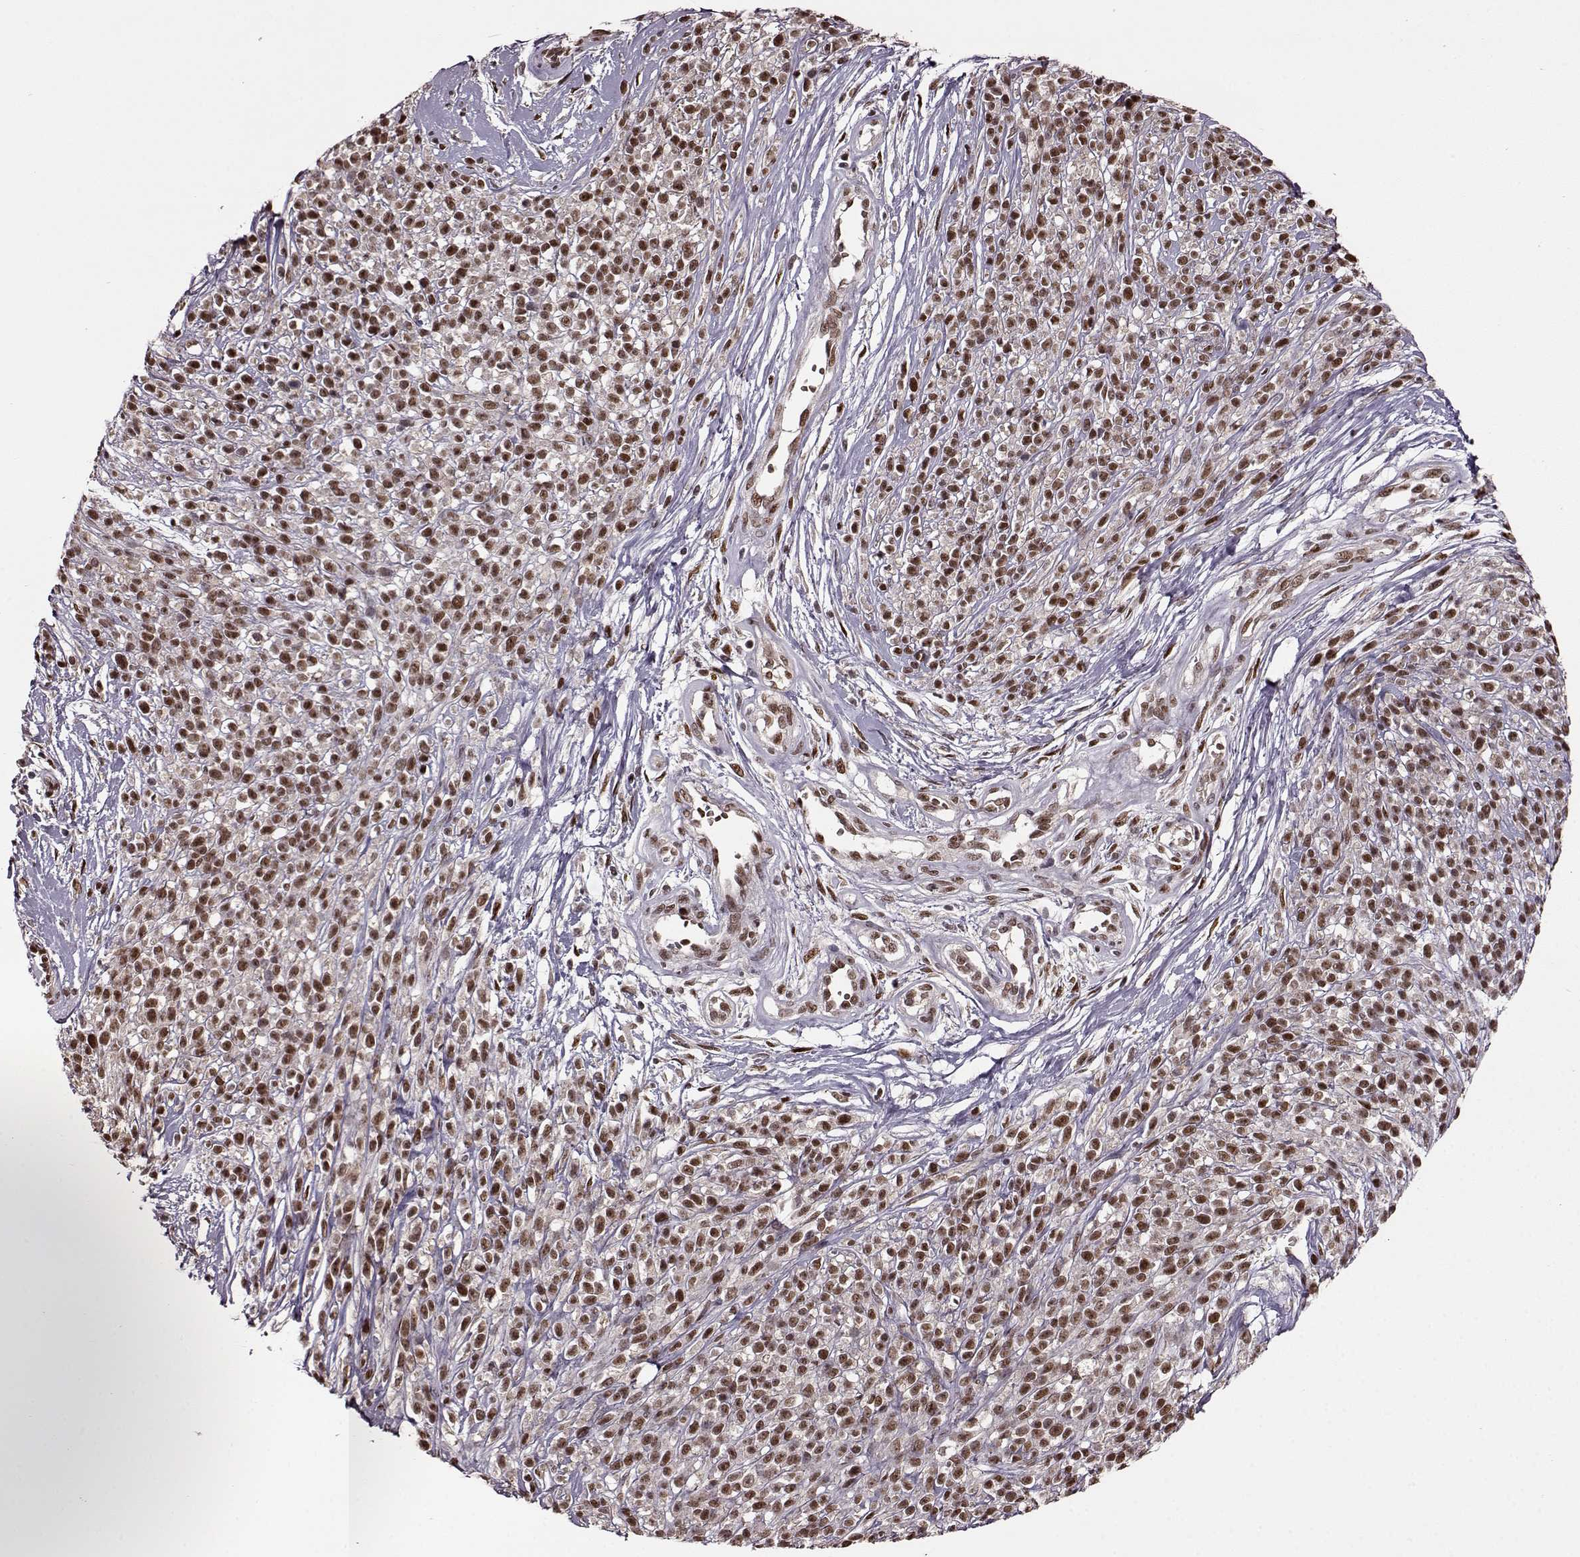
{"staining": {"intensity": "moderate", "quantity": ">75%", "location": "nuclear"}, "tissue": "melanoma", "cell_type": "Tumor cells", "image_type": "cancer", "snomed": [{"axis": "morphology", "description": "Malignant melanoma, NOS"}, {"axis": "topography", "description": "Skin"}, {"axis": "topography", "description": "Skin of trunk"}], "caption": "Moderate nuclear protein positivity is seen in approximately >75% of tumor cells in melanoma.", "gene": "FTO", "patient": {"sex": "male", "age": 74}}